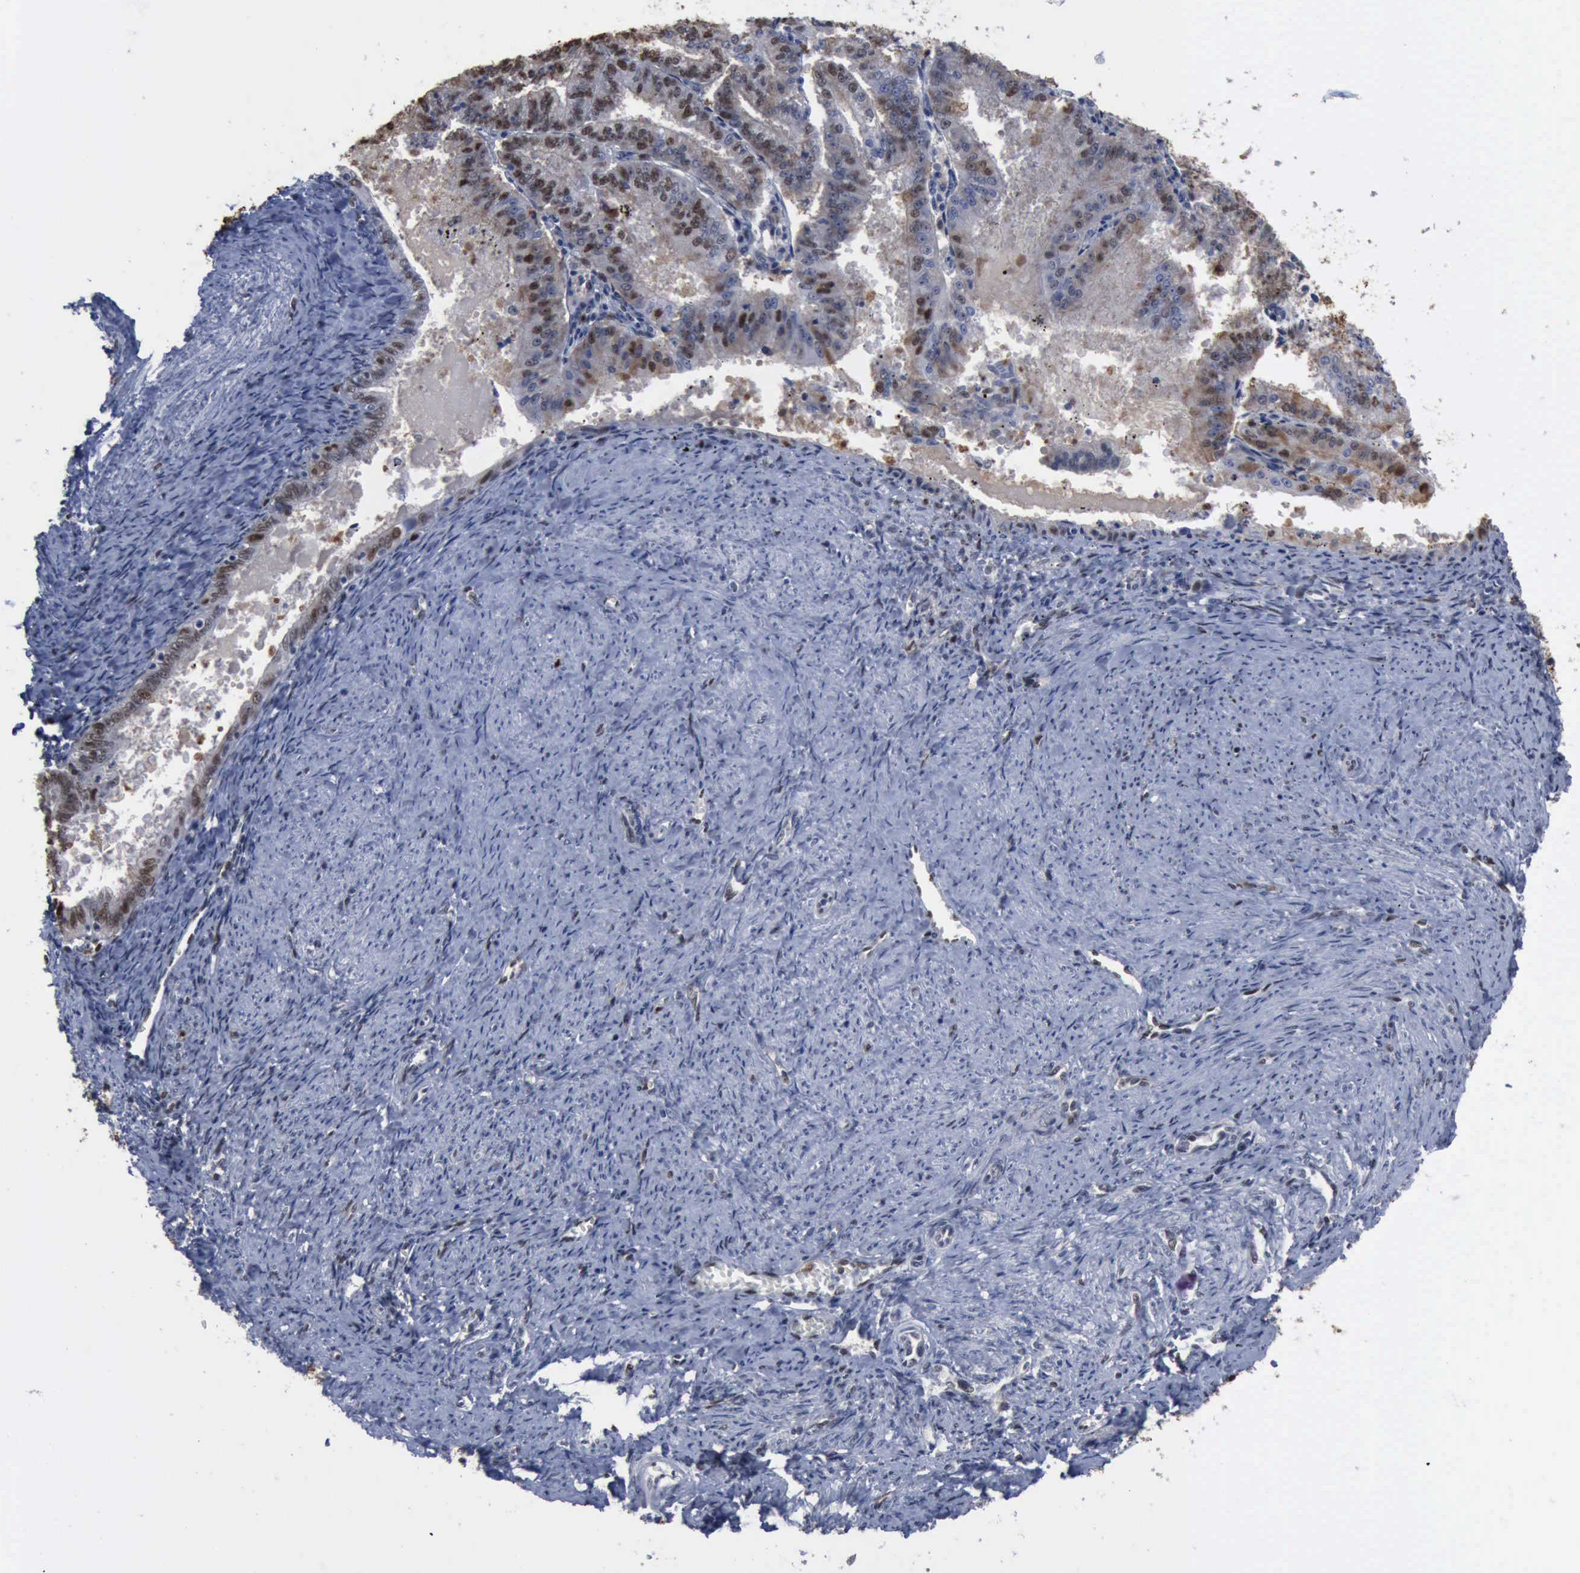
{"staining": {"intensity": "weak", "quantity": "<25%", "location": "nuclear"}, "tissue": "endometrial cancer", "cell_type": "Tumor cells", "image_type": "cancer", "snomed": [{"axis": "morphology", "description": "Adenocarcinoma, NOS"}, {"axis": "topography", "description": "Endometrium"}], "caption": "IHC micrograph of adenocarcinoma (endometrial) stained for a protein (brown), which exhibits no positivity in tumor cells.", "gene": "PCNA", "patient": {"sex": "female", "age": 66}}